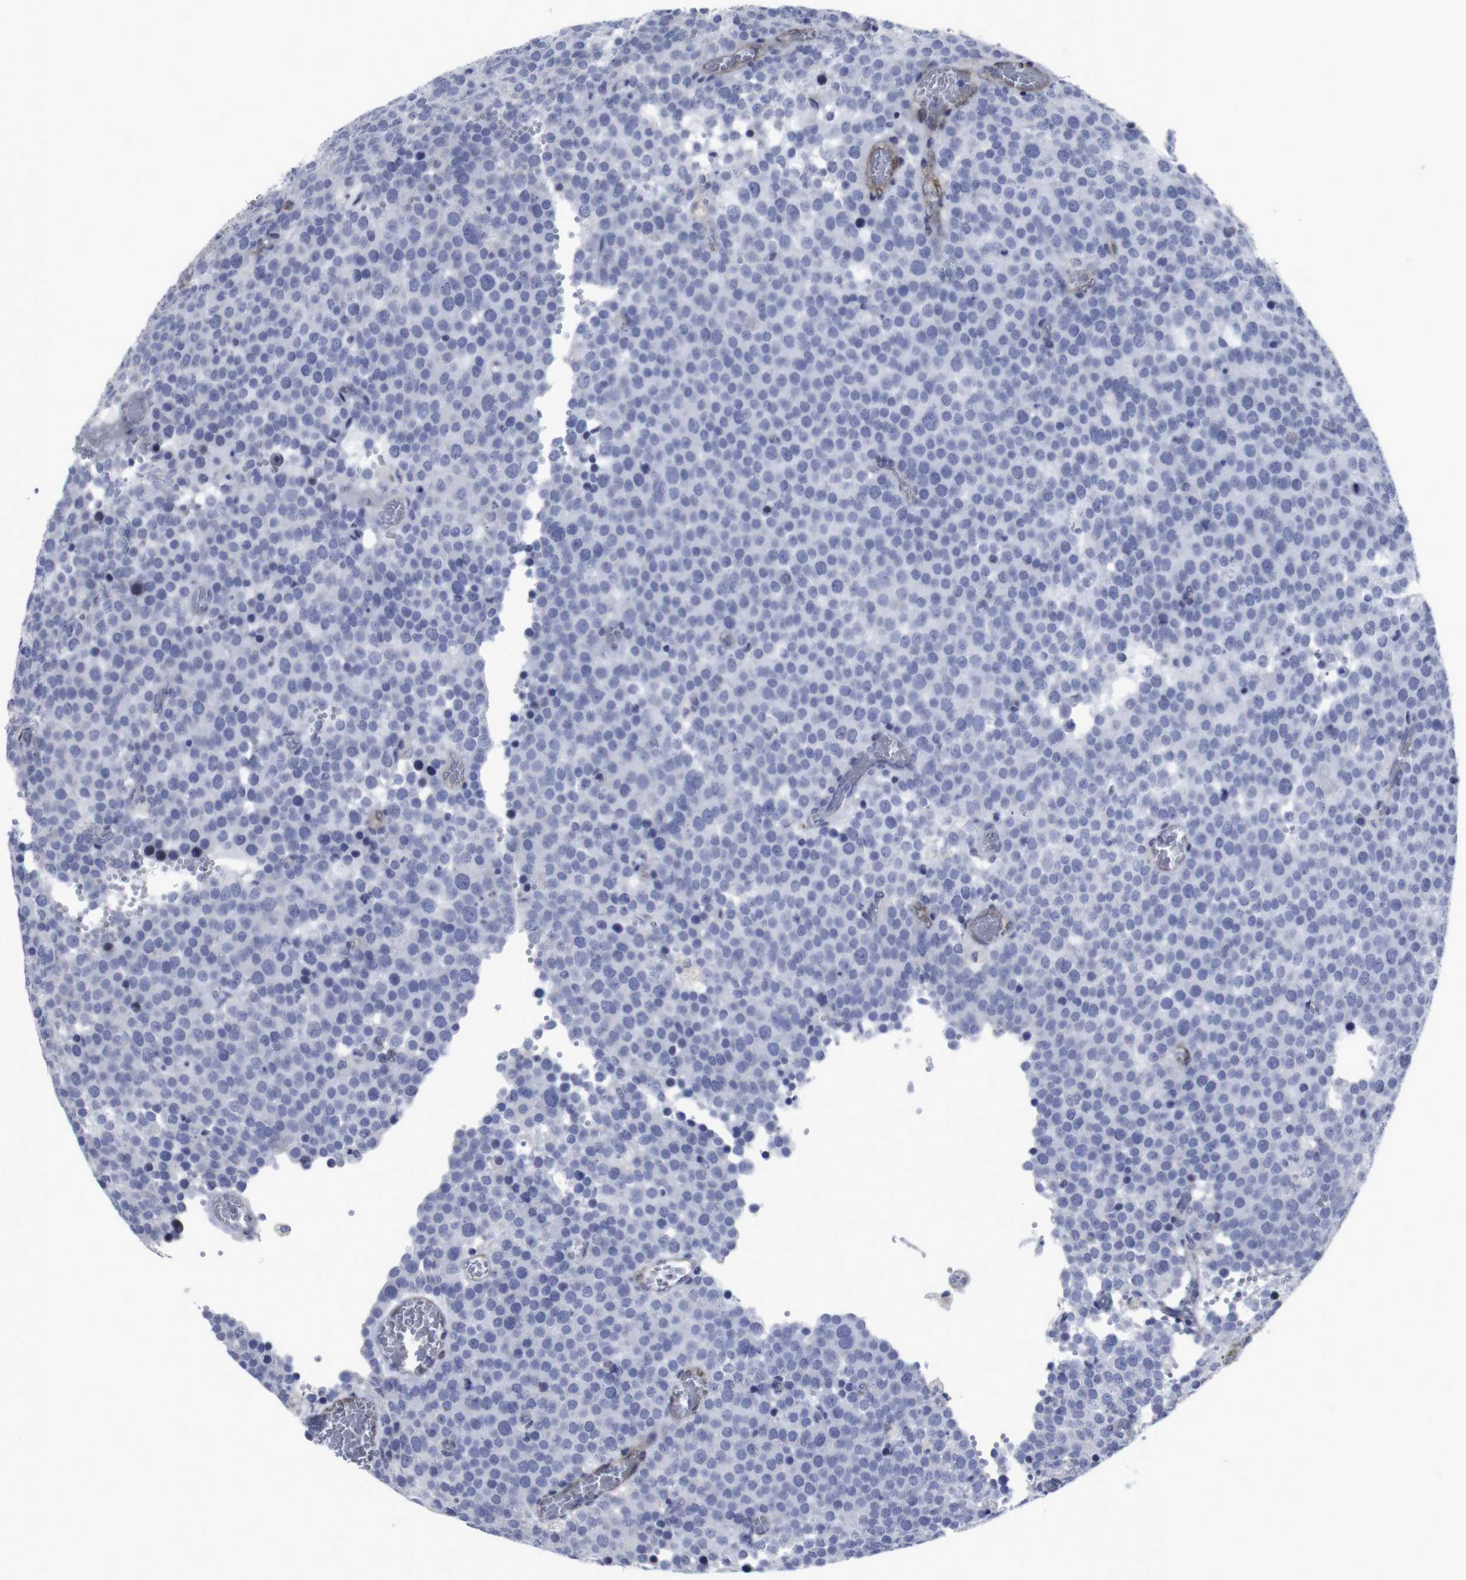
{"staining": {"intensity": "negative", "quantity": "none", "location": "none"}, "tissue": "testis cancer", "cell_type": "Tumor cells", "image_type": "cancer", "snomed": [{"axis": "morphology", "description": "Normal tissue, NOS"}, {"axis": "morphology", "description": "Seminoma, NOS"}, {"axis": "topography", "description": "Testis"}], "caption": "Tumor cells show no significant protein staining in testis cancer (seminoma).", "gene": "SNCG", "patient": {"sex": "male", "age": 71}}